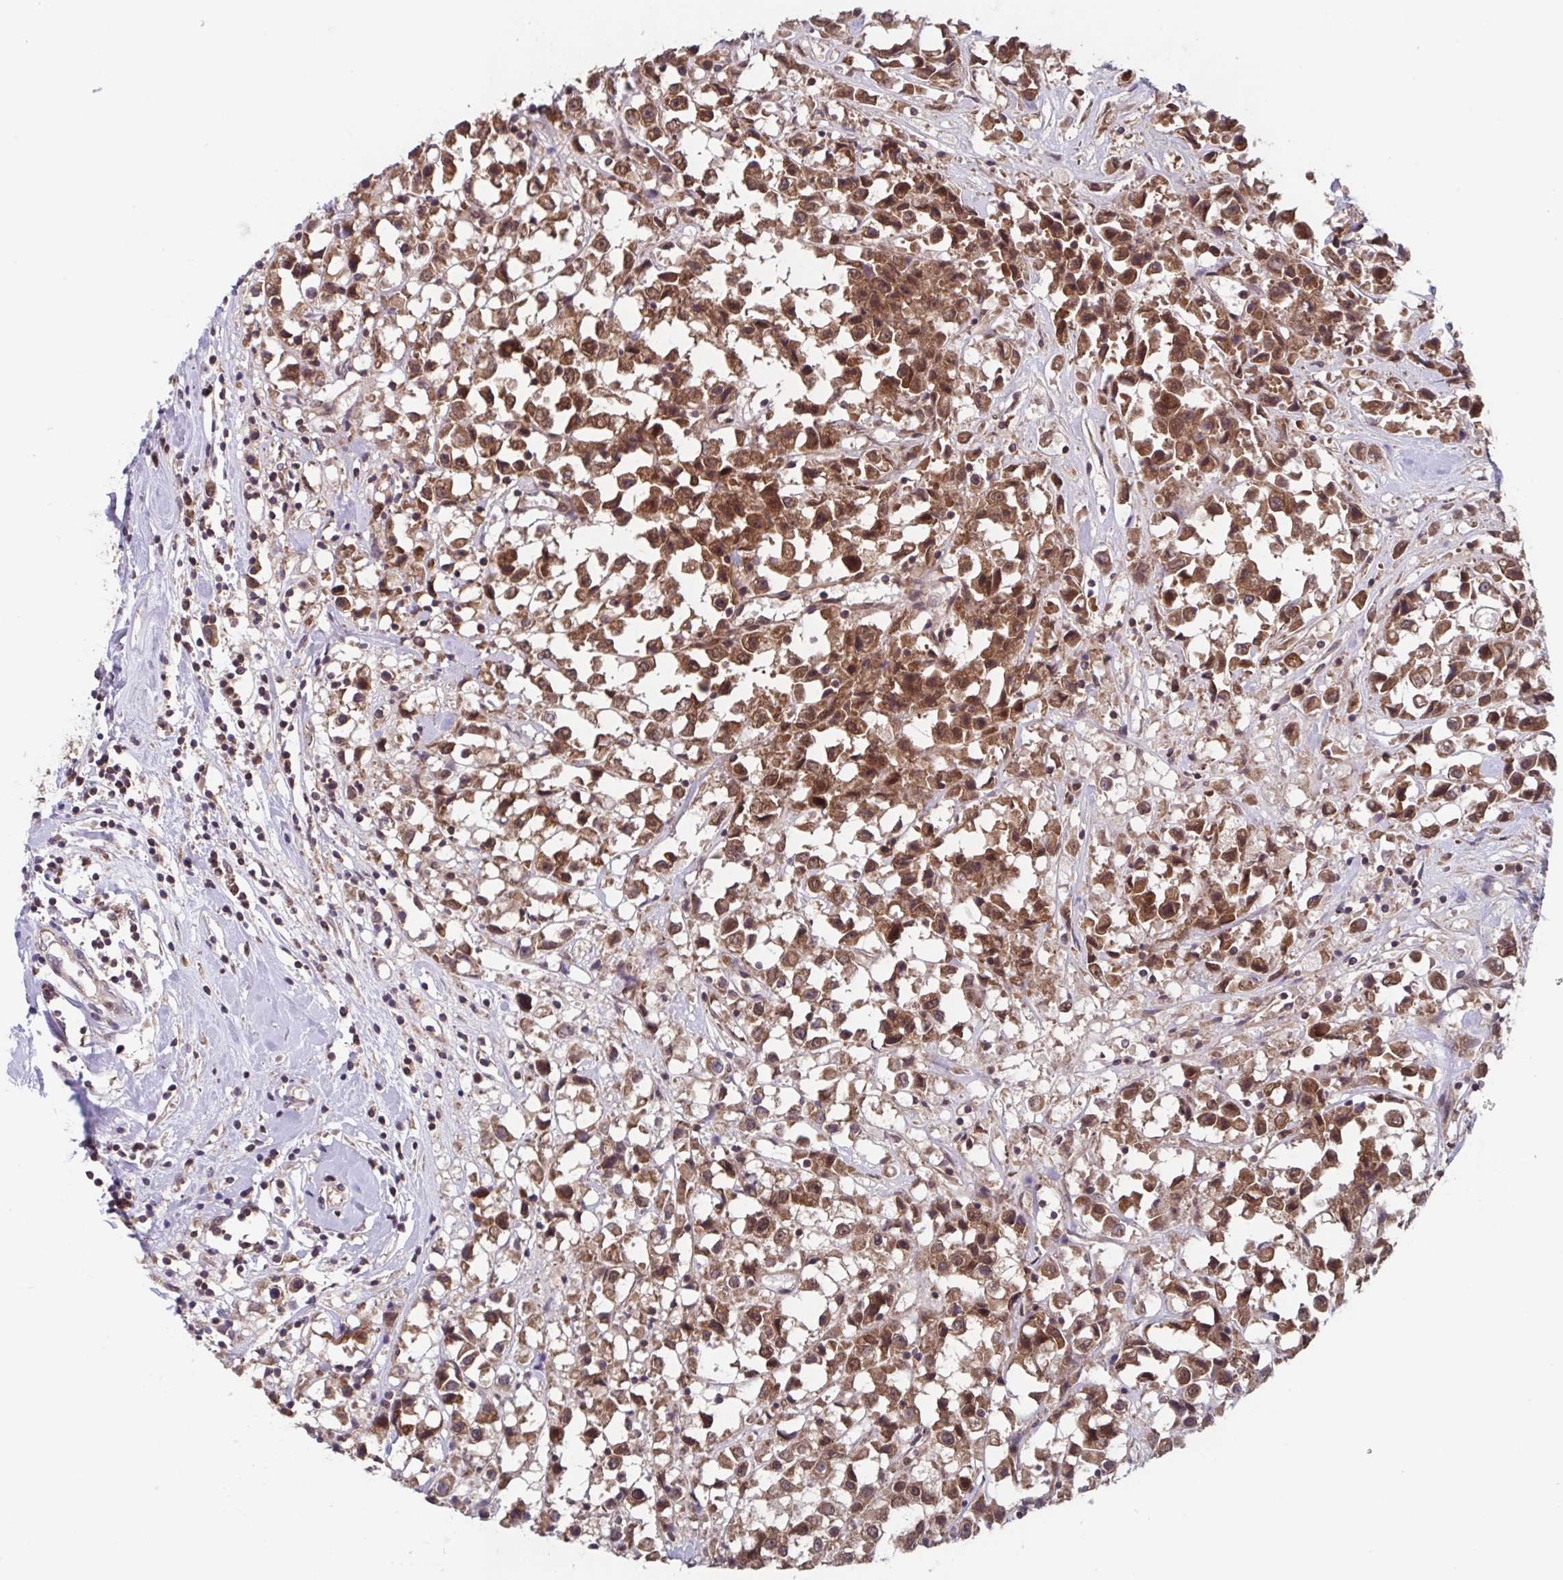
{"staining": {"intensity": "moderate", "quantity": ">75%", "location": "cytoplasmic/membranous,nuclear"}, "tissue": "breast cancer", "cell_type": "Tumor cells", "image_type": "cancer", "snomed": [{"axis": "morphology", "description": "Duct carcinoma"}, {"axis": "topography", "description": "Breast"}], "caption": "The micrograph shows immunohistochemical staining of breast cancer (intraductal carcinoma). There is moderate cytoplasmic/membranous and nuclear staining is identified in approximately >75% of tumor cells. (DAB (3,3'-diaminobenzidine) IHC, brown staining for protein, blue staining for nuclei).", "gene": "TTC19", "patient": {"sex": "female", "age": 61}}